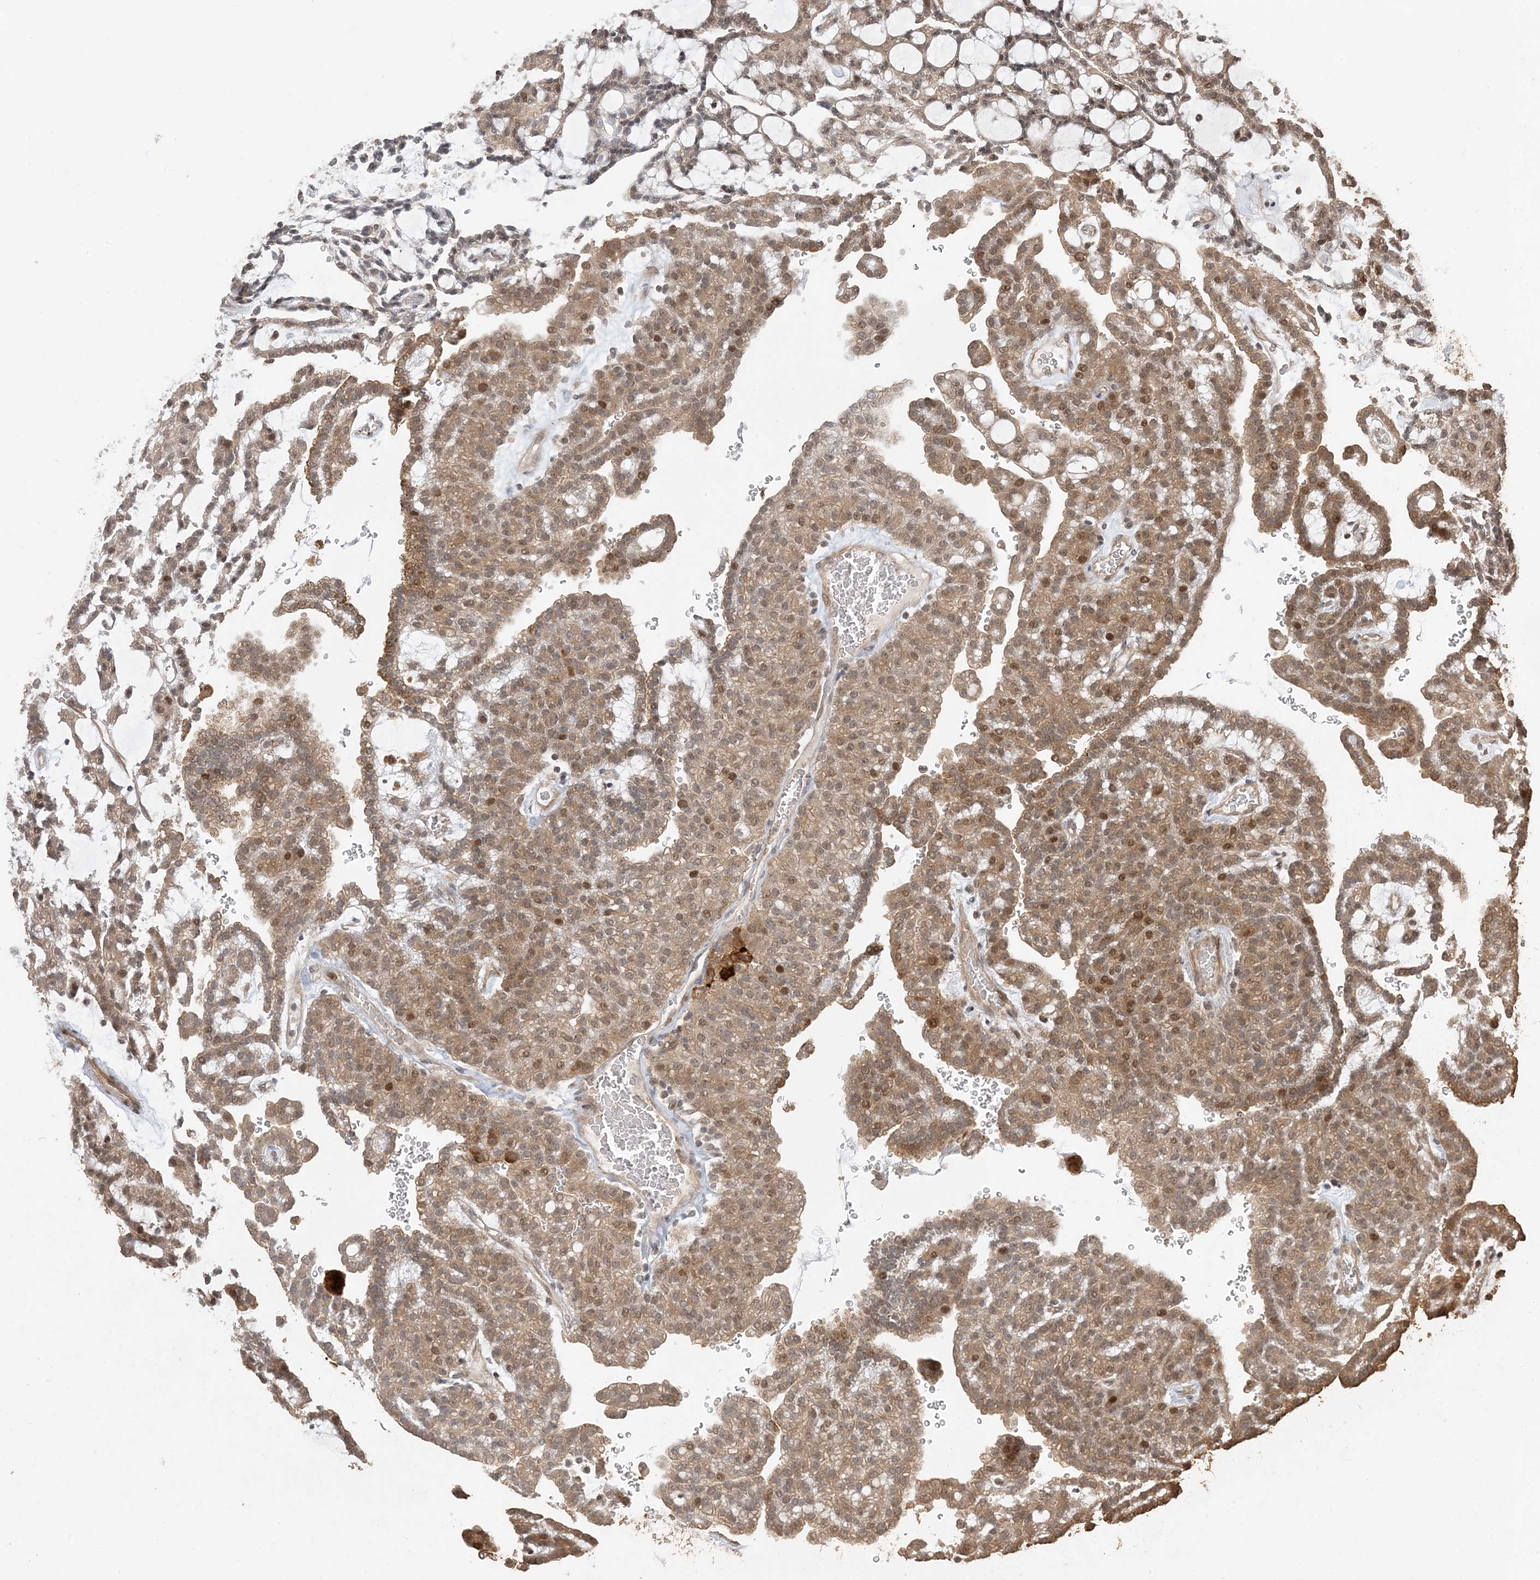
{"staining": {"intensity": "moderate", "quantity": ">75%", "location": "cytoplasmic/membranous,nuclear"}, "tissue": "renal cancer", "cell_type": "Tumor cells", "image_type": "cancer", "snomed": [{"axis": "morphology", "description": "Adenocarcinoma, NOS"}, {"axis": "topography", "description": "Kidney"}], "caption": "Adenocarcinoma (renal) was stained to show a protein in brown. There is medium levels of moderate cytoplasmic/membranous and nuclear staining in approximately >75% of tumor cells. (IHC, brightfield microscopy, high magnification).", "gene": "ATP13A2", "patient": {"sex": "male", "age": 63}}